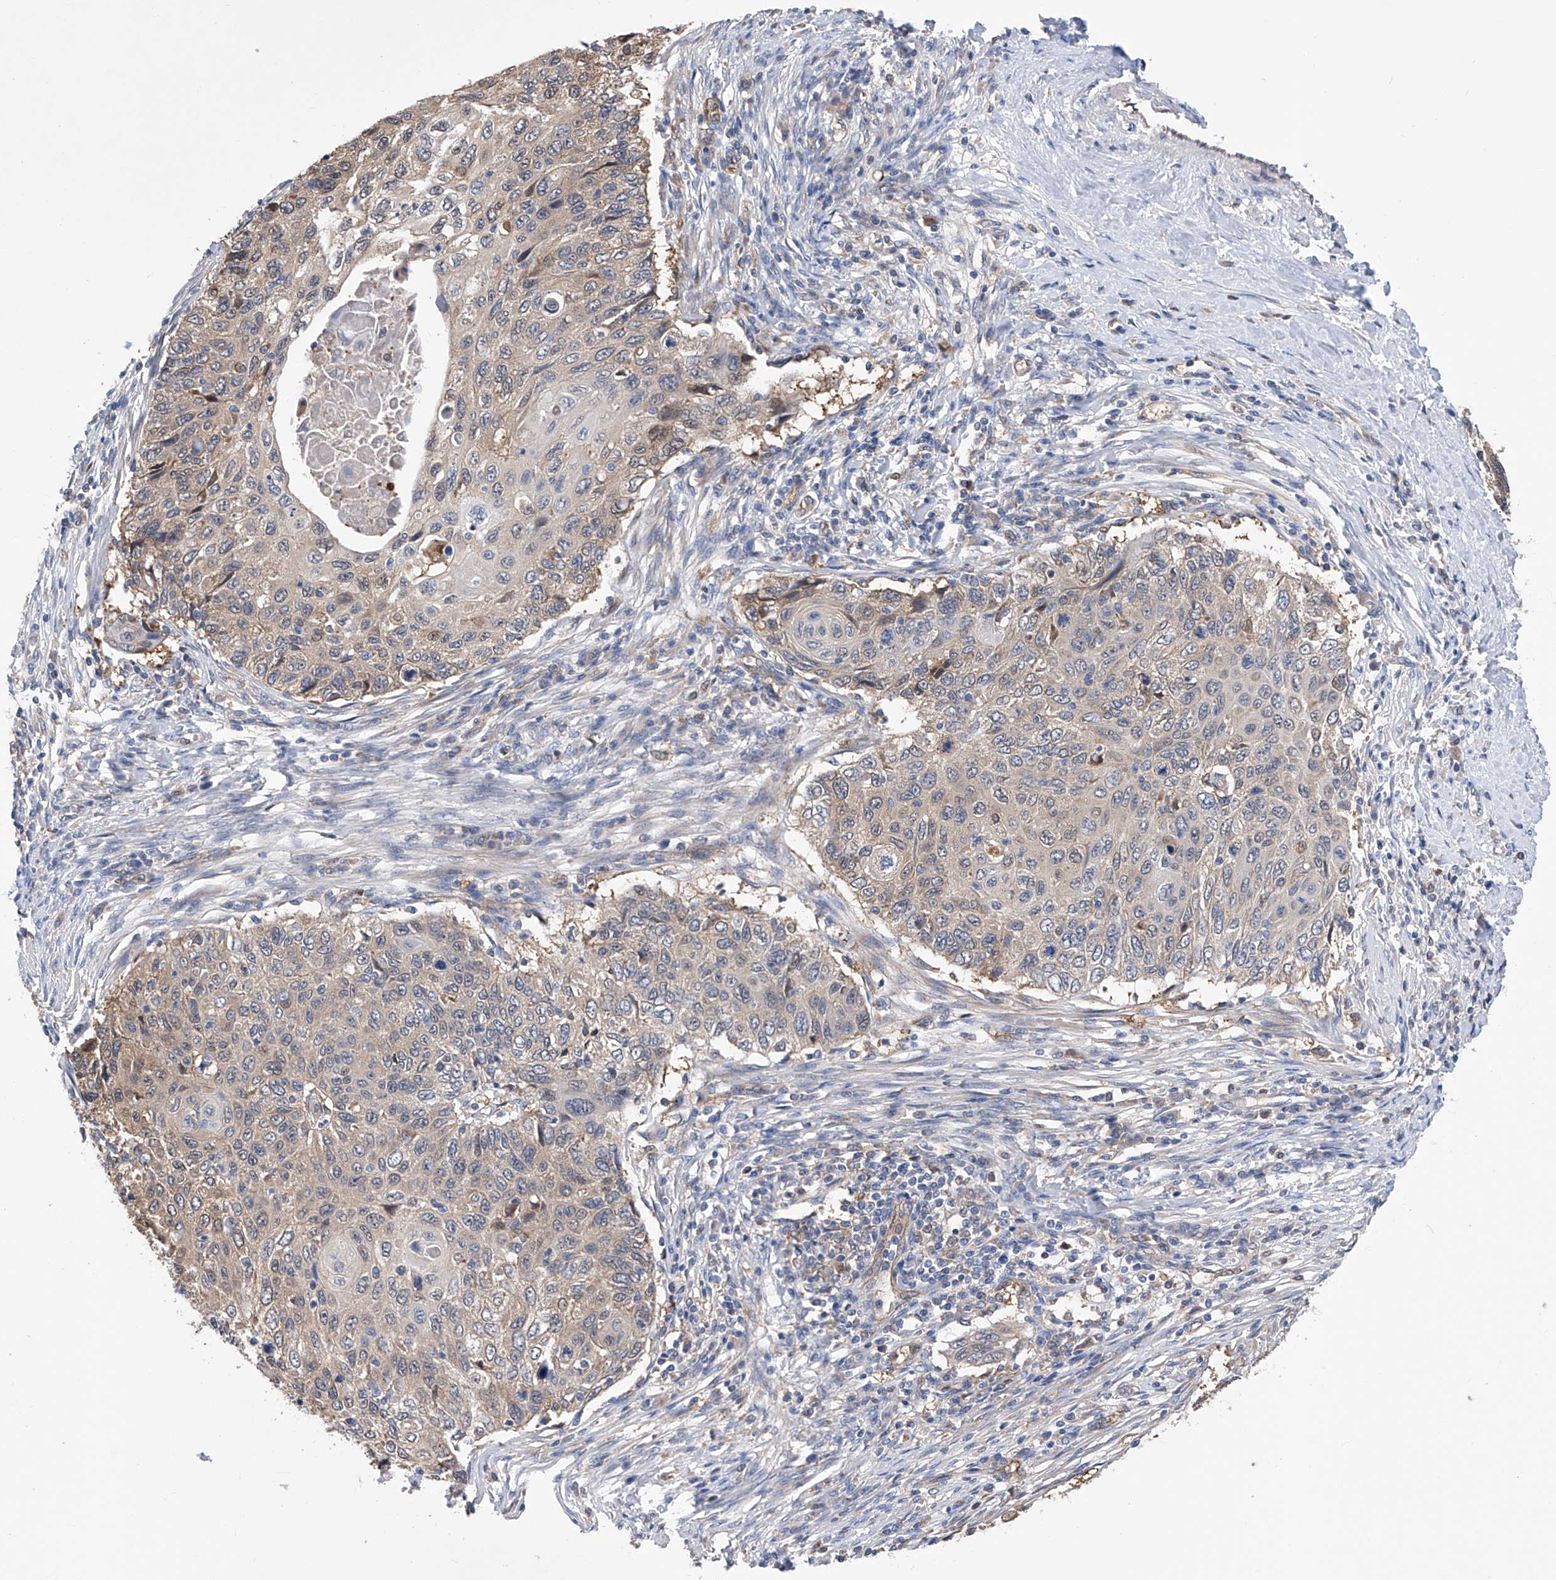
{"staining": {"intensity": "weak", "quantity": "<25%", "location": "cytoplasmic/membranous"}, "tissue": "cervical cancer", "cell_type": "Tumor cells", "image_type": "cancer", "snomed": [{"axis": "morphology", "description": "Squamous cell carcinoma, NOS"}, {"axis": "topography", "description": "Cervix"}], "caption": "Squamous cell carcinoma (cervical) stained for a protein using immunohistochemistry displays no expression tumor cells.", "gene": "SPATA20", "patient": {"sex": "female", "age": 70}}